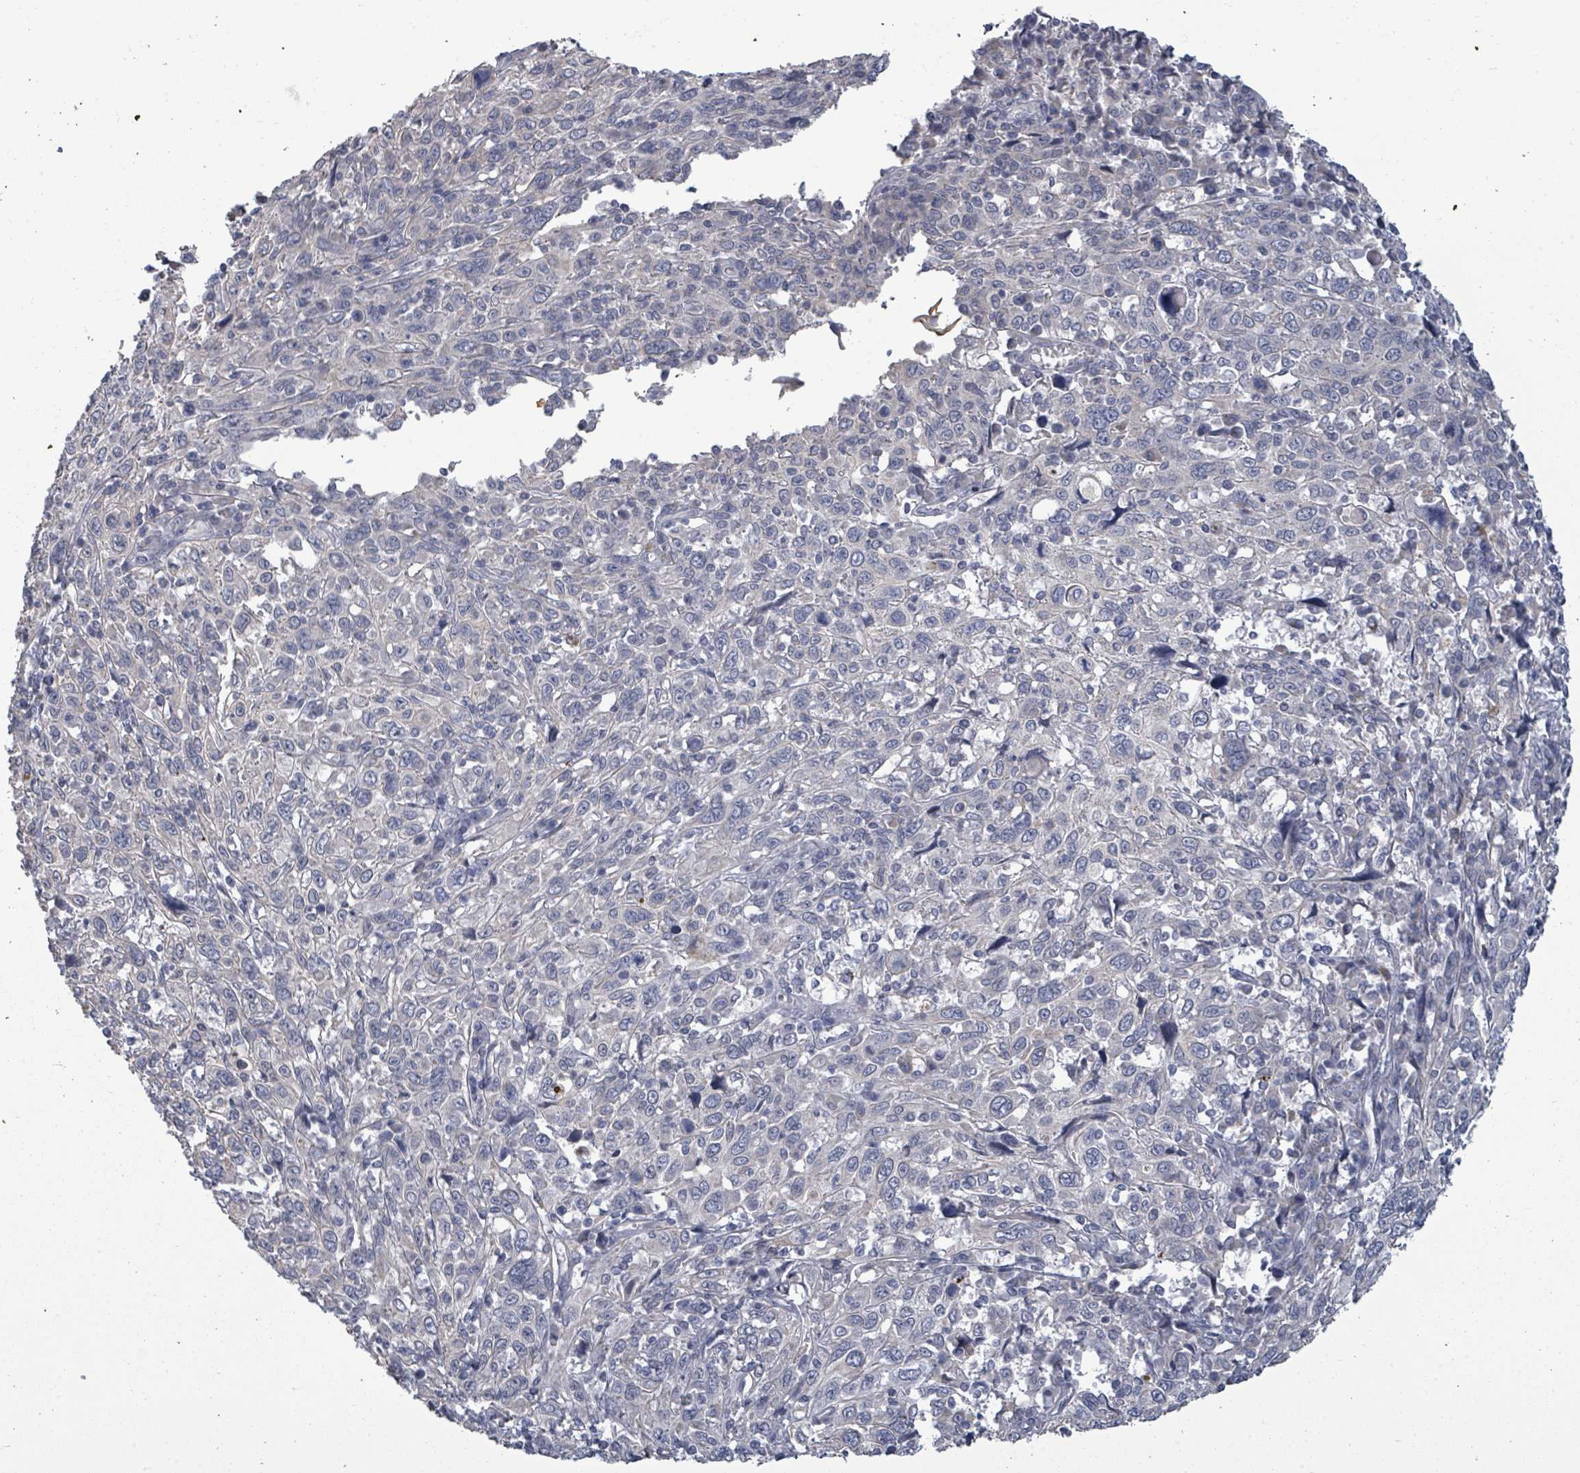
{"staining": {"intensity": "negative", "quantity": "none", "location": "none"}, "tissue": "cervical cancer", "cell_type": "Tumor cells", "image_type": "cancer", "snomed": [{"axis": "morphology", "description": "Squamous cell carcinoma, NOS"}, {"axis": "topography", "description": "Cervix"}], "caption": "High magnification brightfield microscopy of cervical cancer (squamous cell carcinoma) stained with DAB (brown) and counterstained with hematoxylin (blue): tumor cells show no significant positivity. (Brightfield microscopy of DAB immunohistochemistry at high magnification).", "gene": "ASB12", "patient": {"sex": "female", "age": 46}}